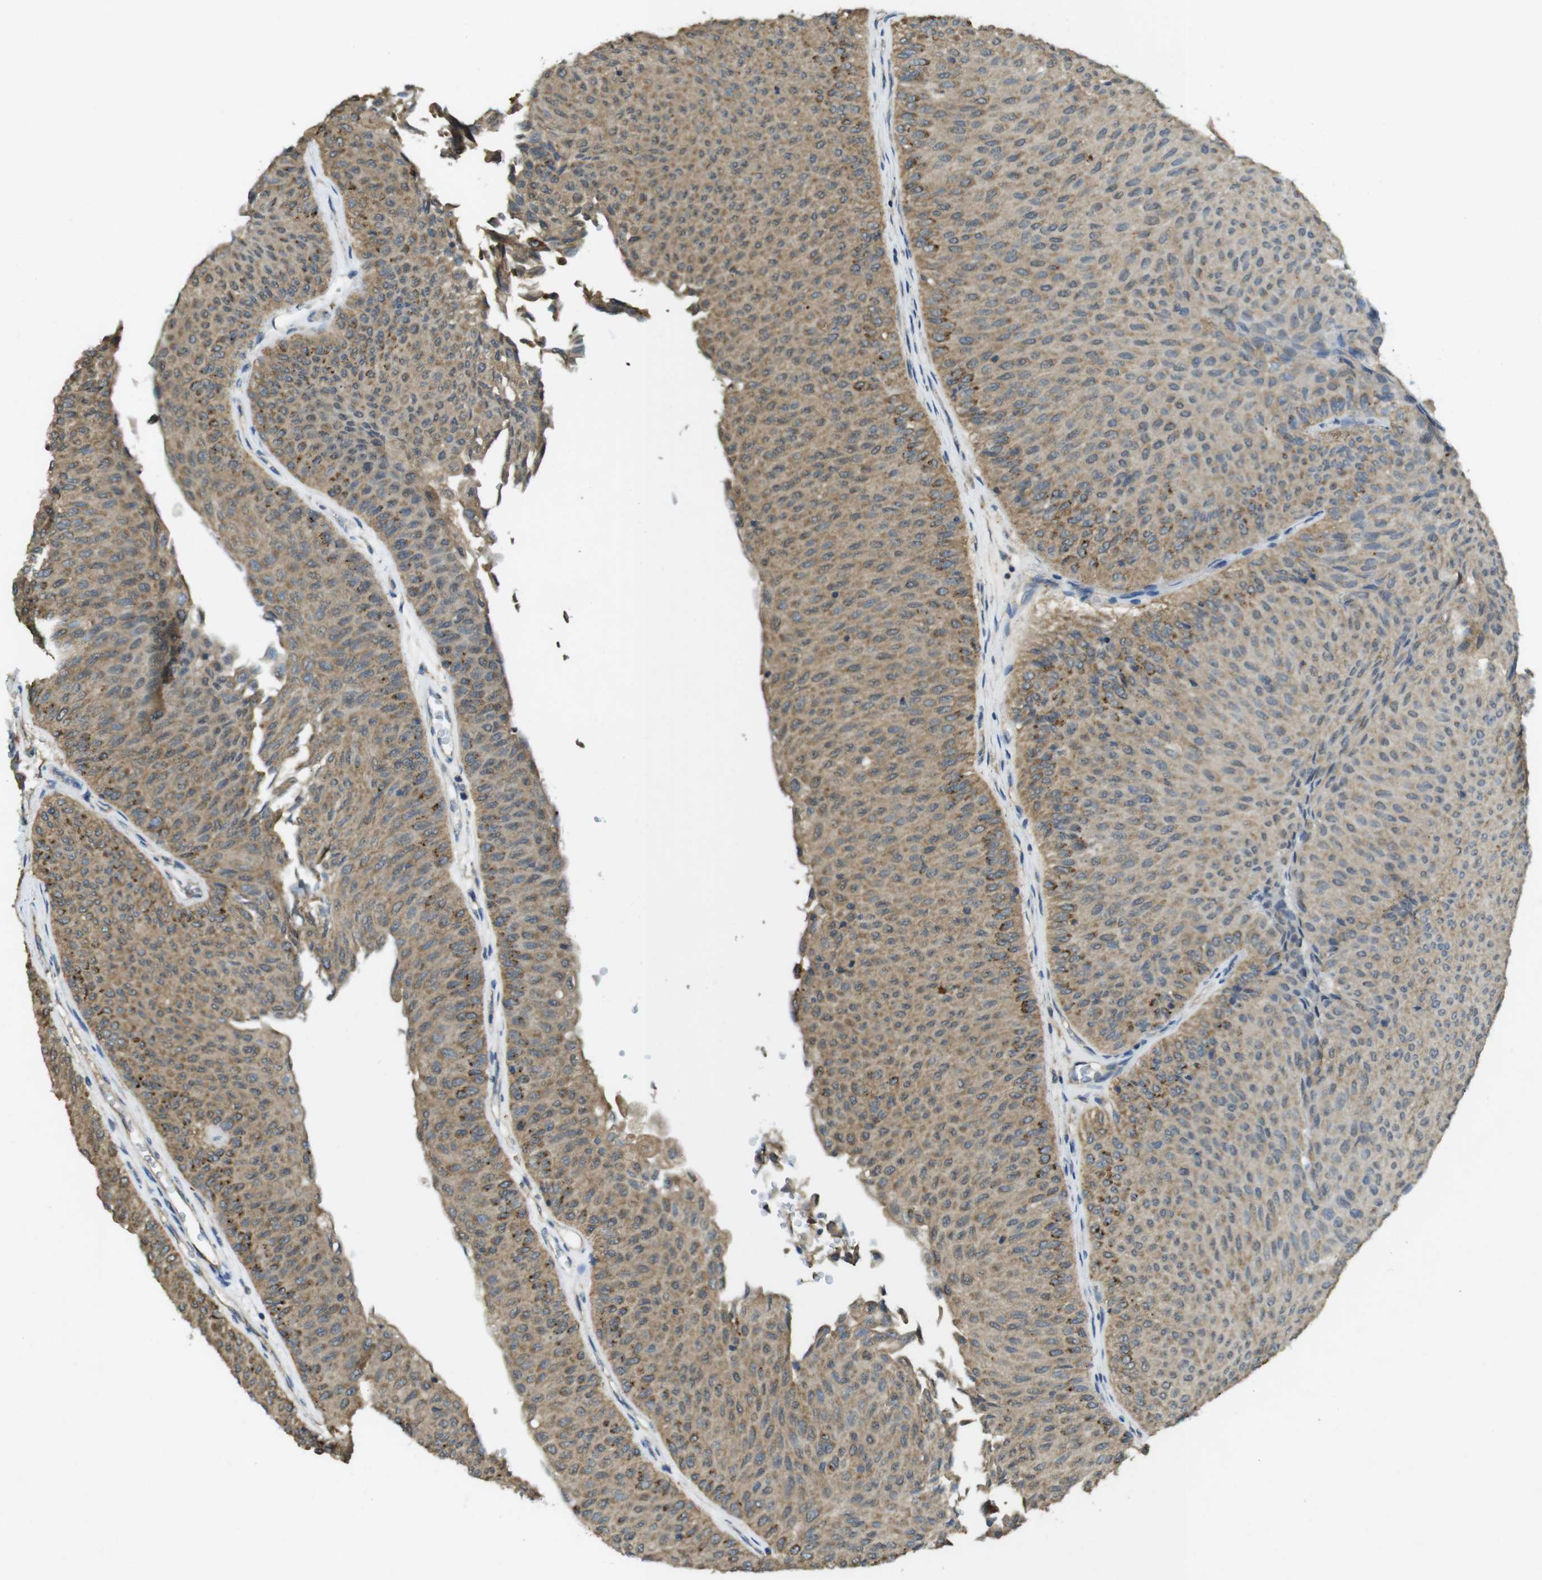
{"staining": {"intensity": "moderate", "quantity": ">75%", "location": "cytoplasmic/membranous"}, "tissue": "urothelial cancer", "cell_type": "Tumor cells", "image_type": "cancer", "snomed": [{"axis": "morphology", "description": "Urothelial carcinoma, Low grade"}, {"axis": "topography", "description": "Urinary bladder"}], "caption": "A histopathology image of human urothelial cancer stained for a protein demonstrates moderate cytoplasmic/membranous brown staining in tumor cells.", "gene": "BRI3BP", "patient": {"sex": "male", "age": 78}}